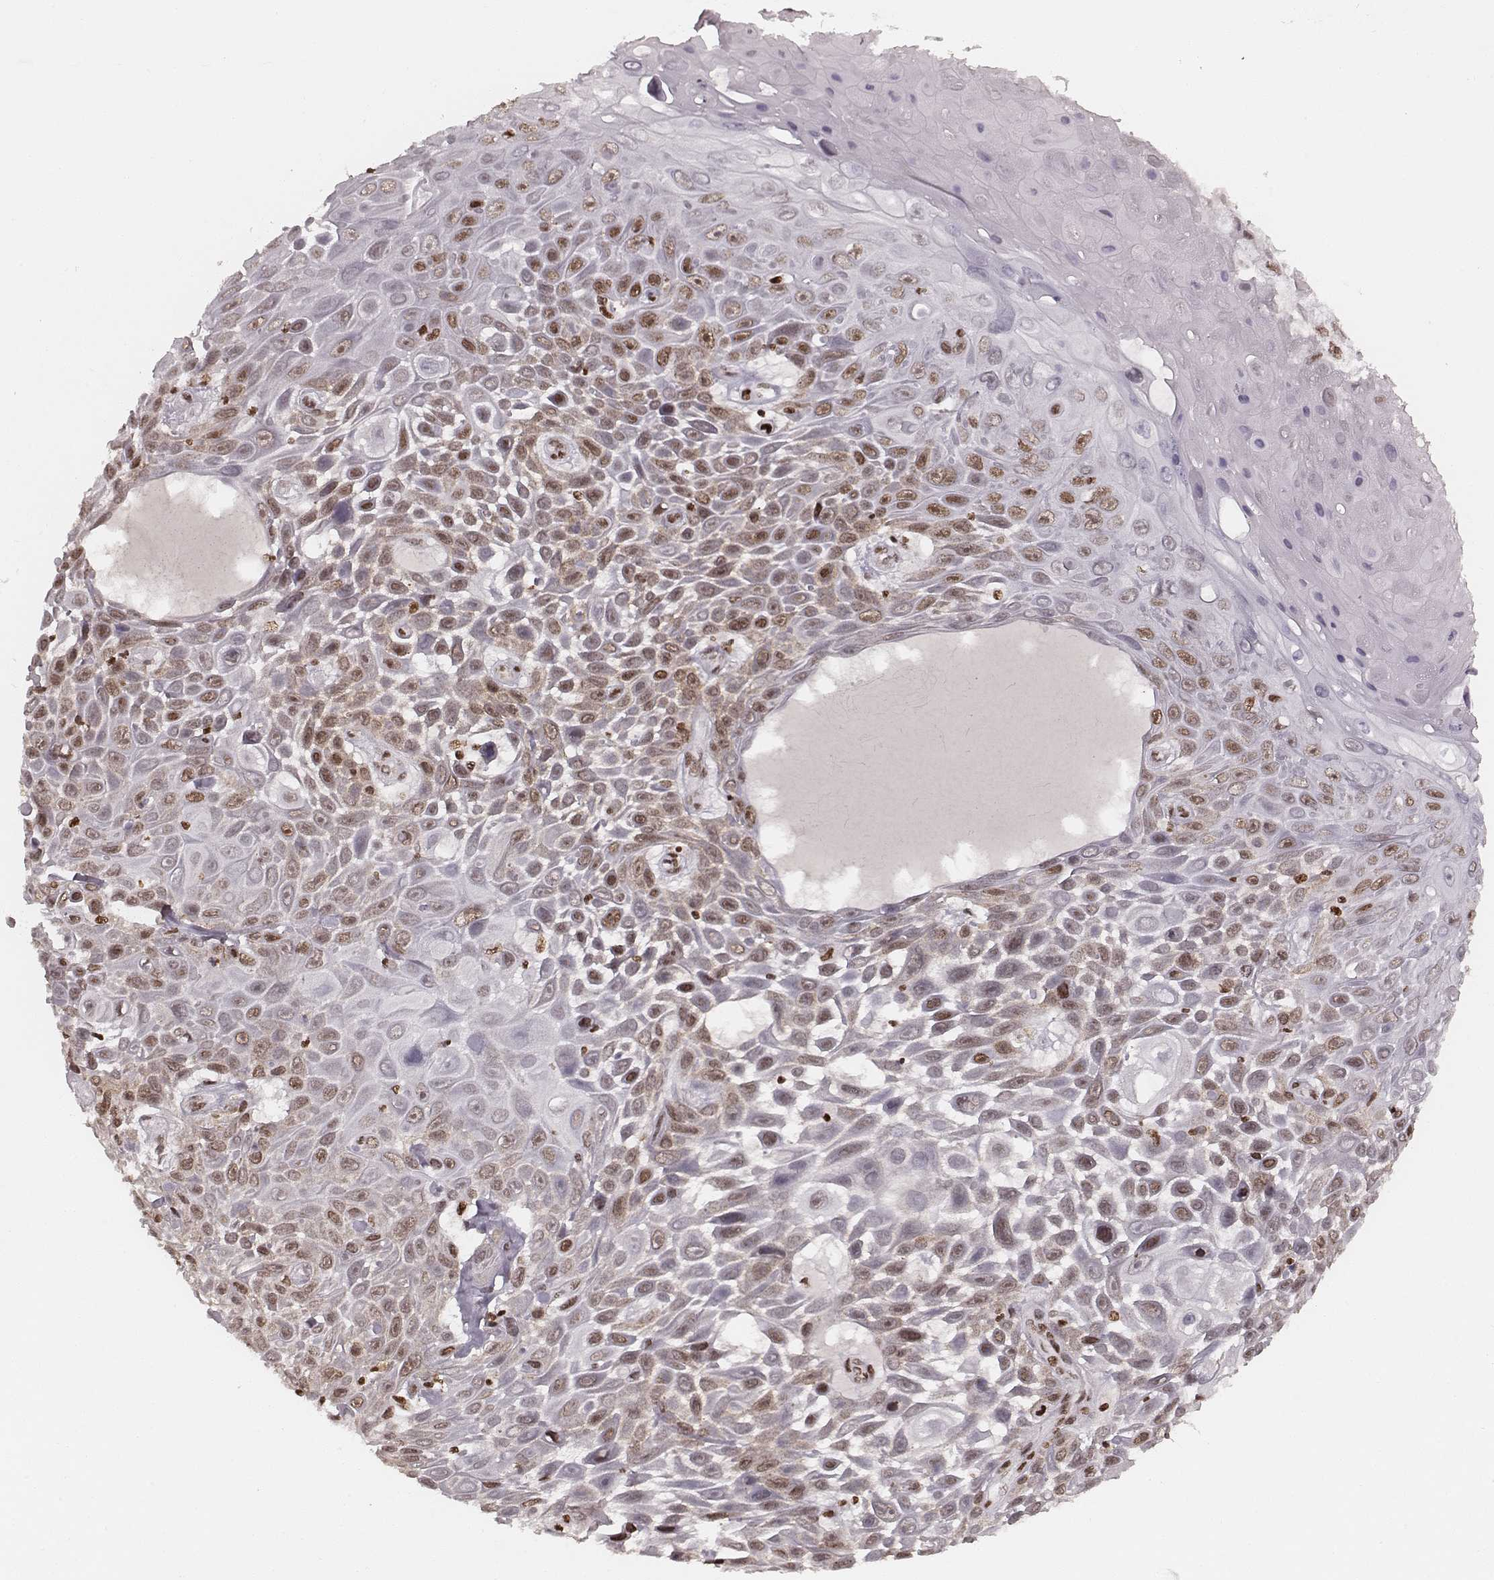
{"staining": {"intensity": "moderate", "quantity": ">75%", "location": "nuclear"}, "tissue": "skin cancer", "cell_type": "Tumor cells", "image_type": "cancer", "snomed": [{"axis": "morphology", "description": "Squamous cell carcinoma, NOS"}, {"axis": "topography", "description": "Skin"}], "caption": "Immunohistochemical staining of skin cancer exhibits moderate nuclear protein positivity in approximately >75% of tumor cells.", "gene": "PARP1", "patient": {"sex": "male", "age": 82}}